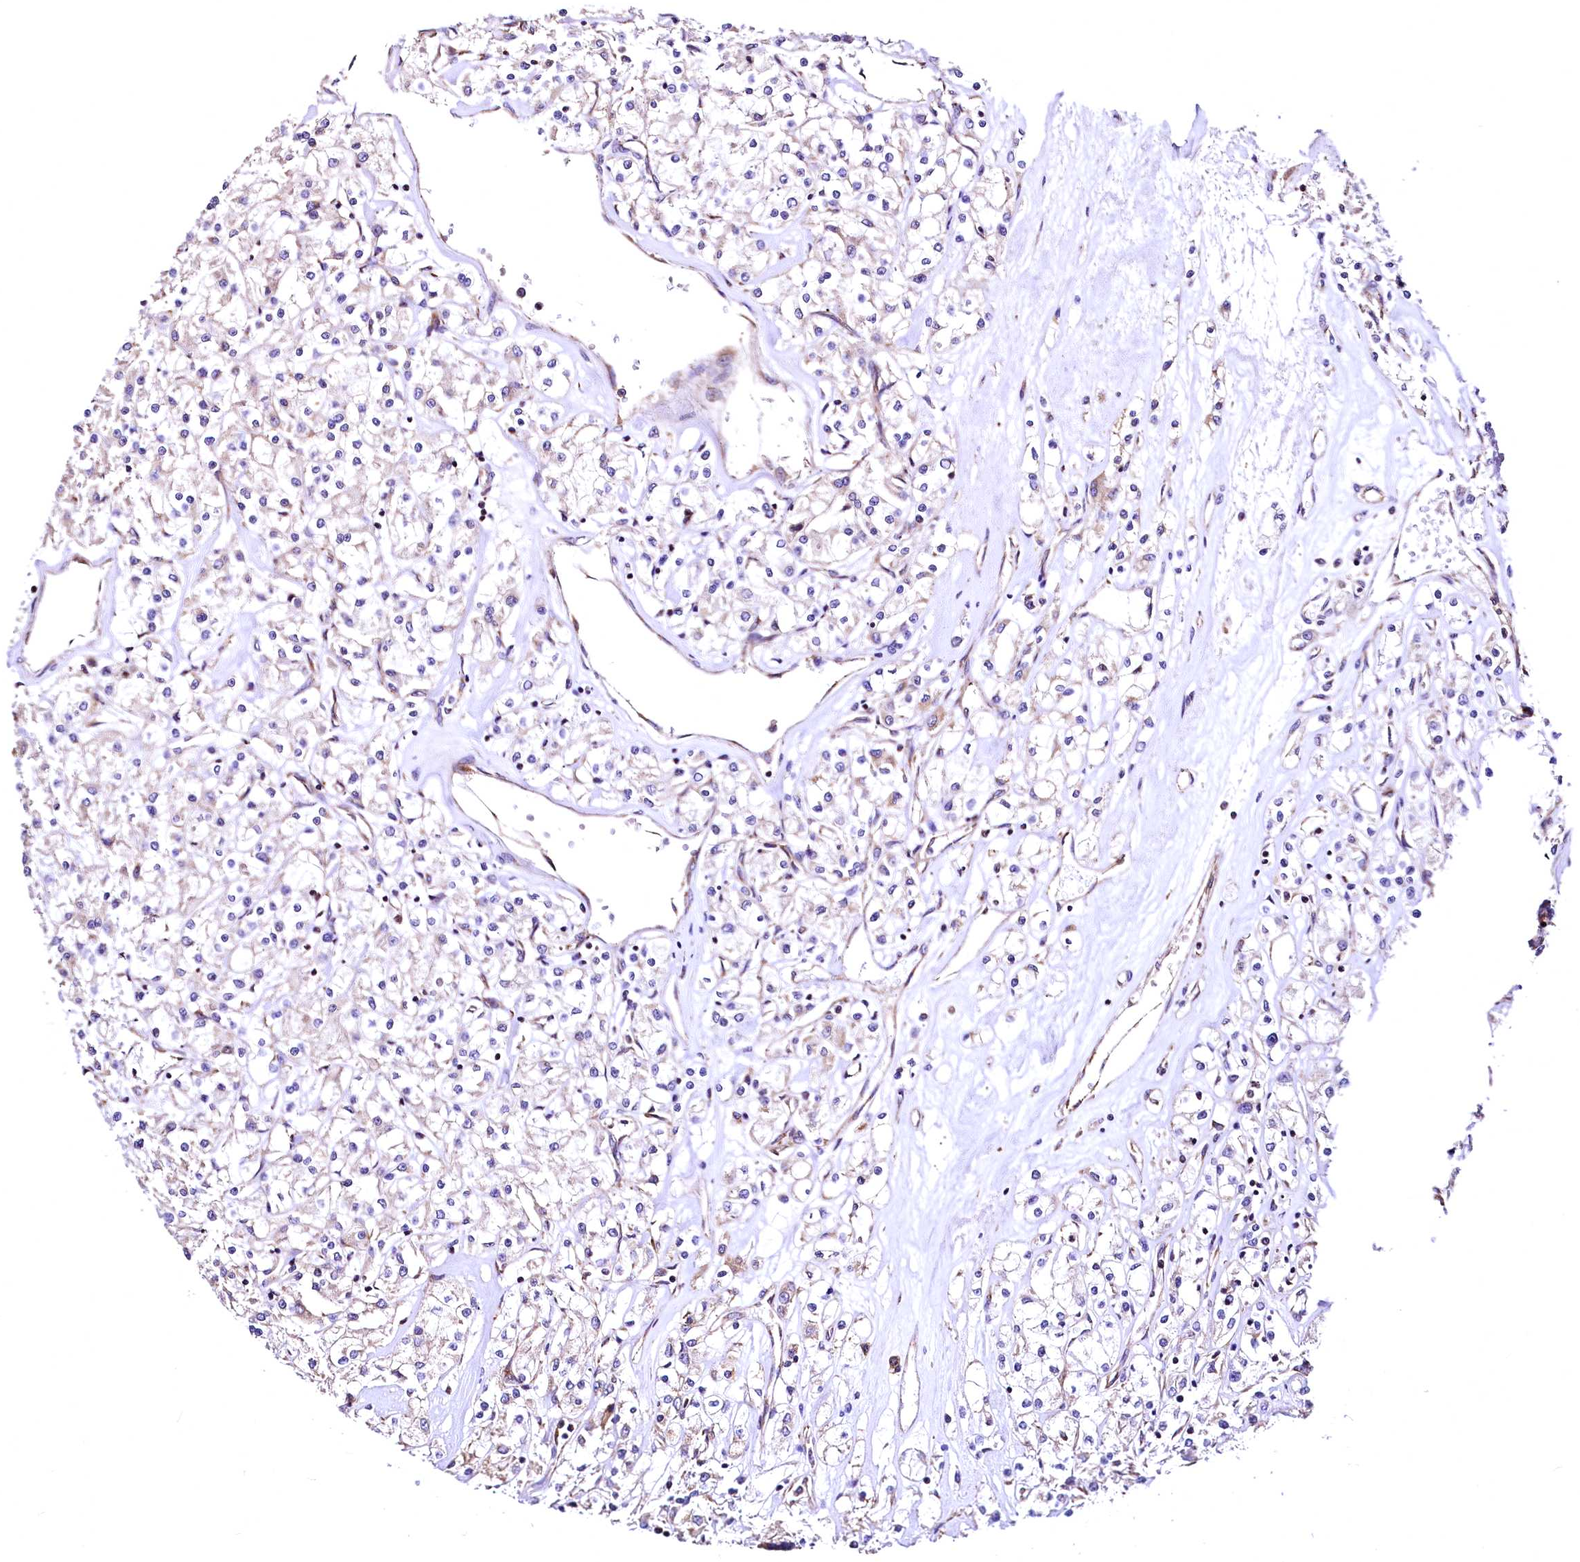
{"staining": {"intensity": "weak", "quantity": "<25%", "location": "cytoplasmic/membranous"}, "tissue": "renal cancer", "cell_type": "Tumor cells", "image_type": "cancer", "snomed": [{"axis": "morphology", "description": "Adenocarcinoma, NOS"}, {"axis": "topography", "description": "Kidney"}], "caption": "Tumor cells are negative for brown protein staining in renal cancer. (DAB (3,3'-diaminobenzidine) IHC with hematoxylin counter stain).", "gene": "LRSAM1", "patient": {"sex": "female", "age": 59}}